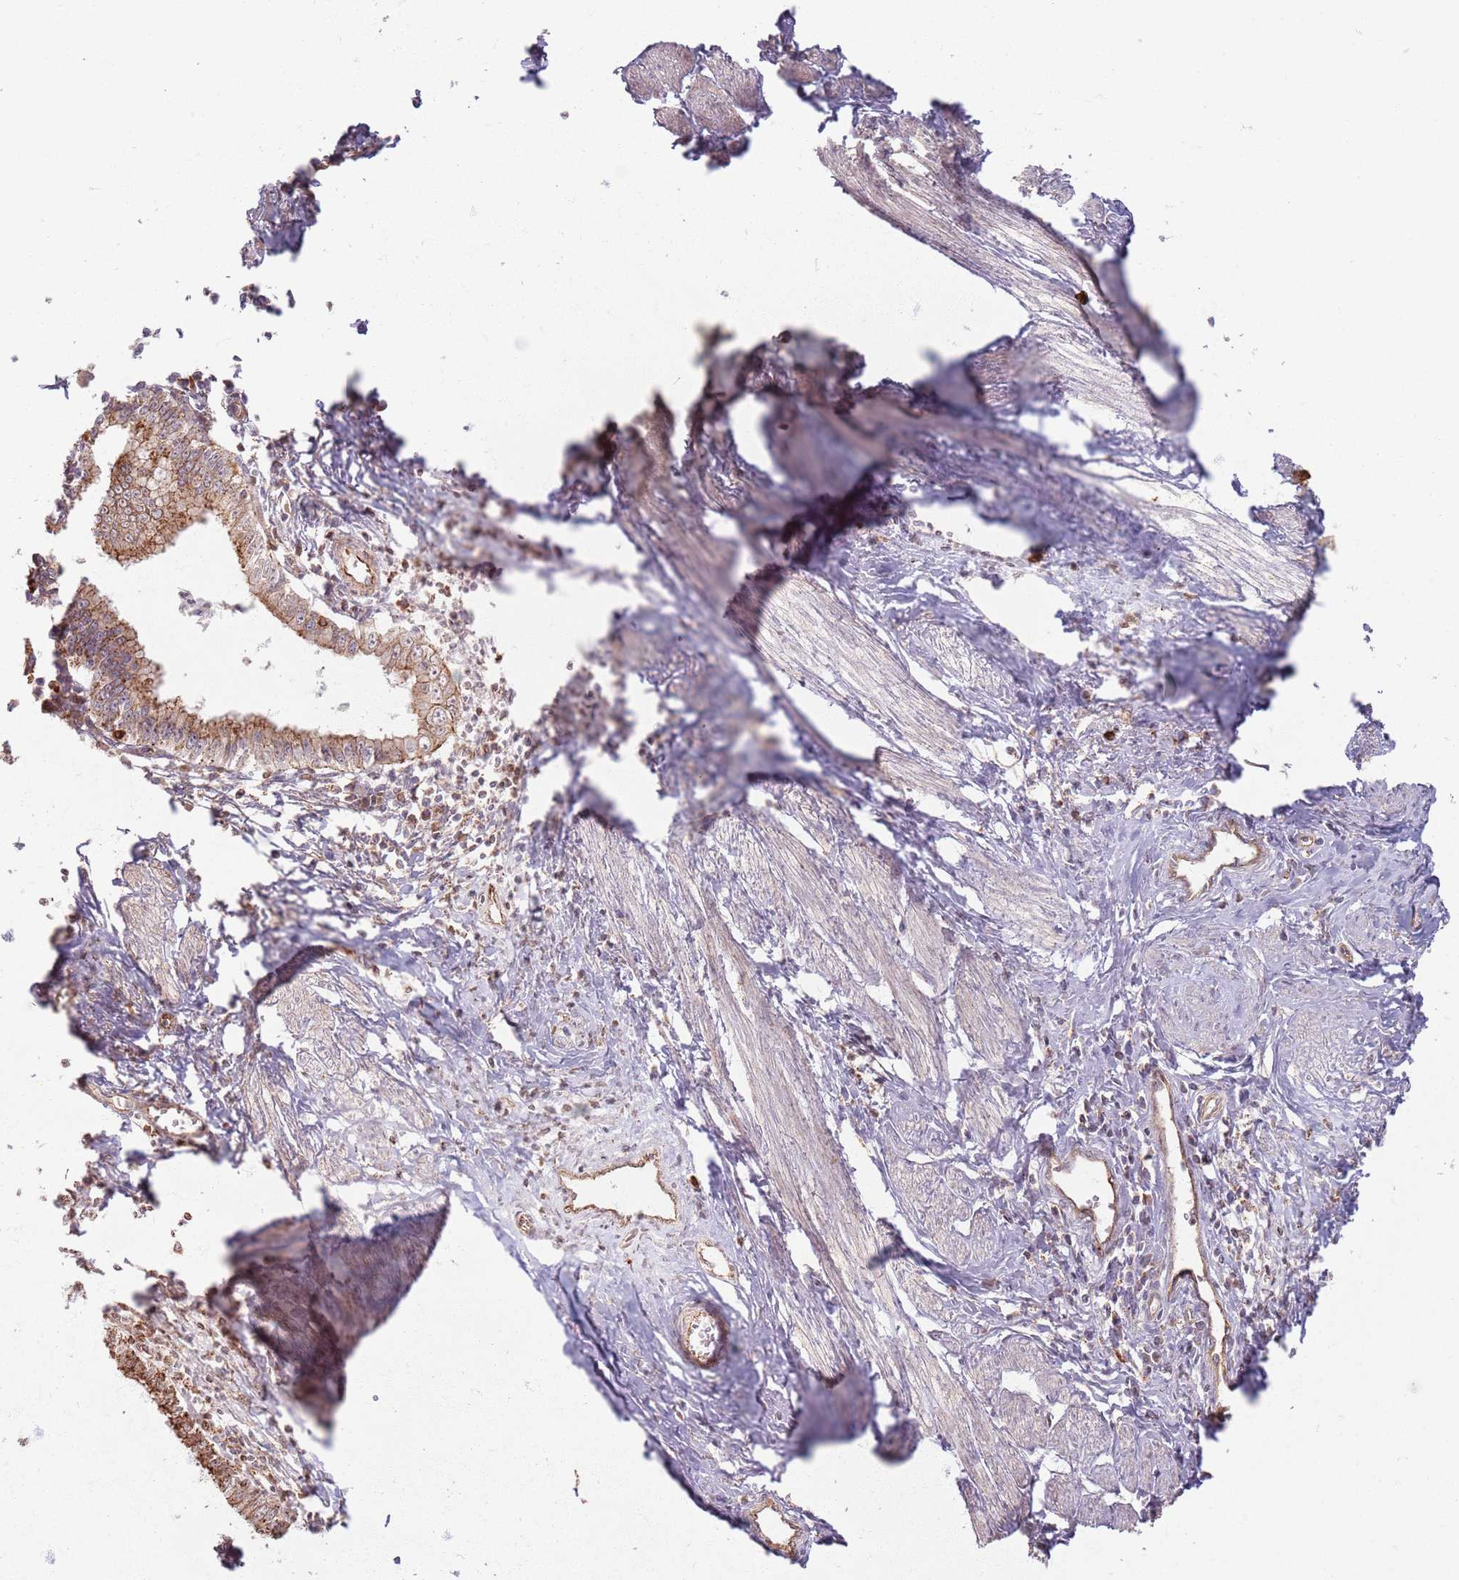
{"staining": {"intensity": "moderate", "quantity": ">75%", "location": "cytoplasmic/membranous"}, "tissue": "cervical cancer", "cell_type": "Tumor cells", "image_type": "cancer", "snomed": [{"axis": "morphology", "description": "Adenocarcinoma, NOS"}, {"axis": "topography", "description": "Cervix"}], "caption": "Adenocarcinoma (cervical) stained for a protein exhibits moderate cytoplasmic/membranous positivity in tumor cells.", "gene": "KCNA5", "patient": {"sex": "female", "age": 36}}